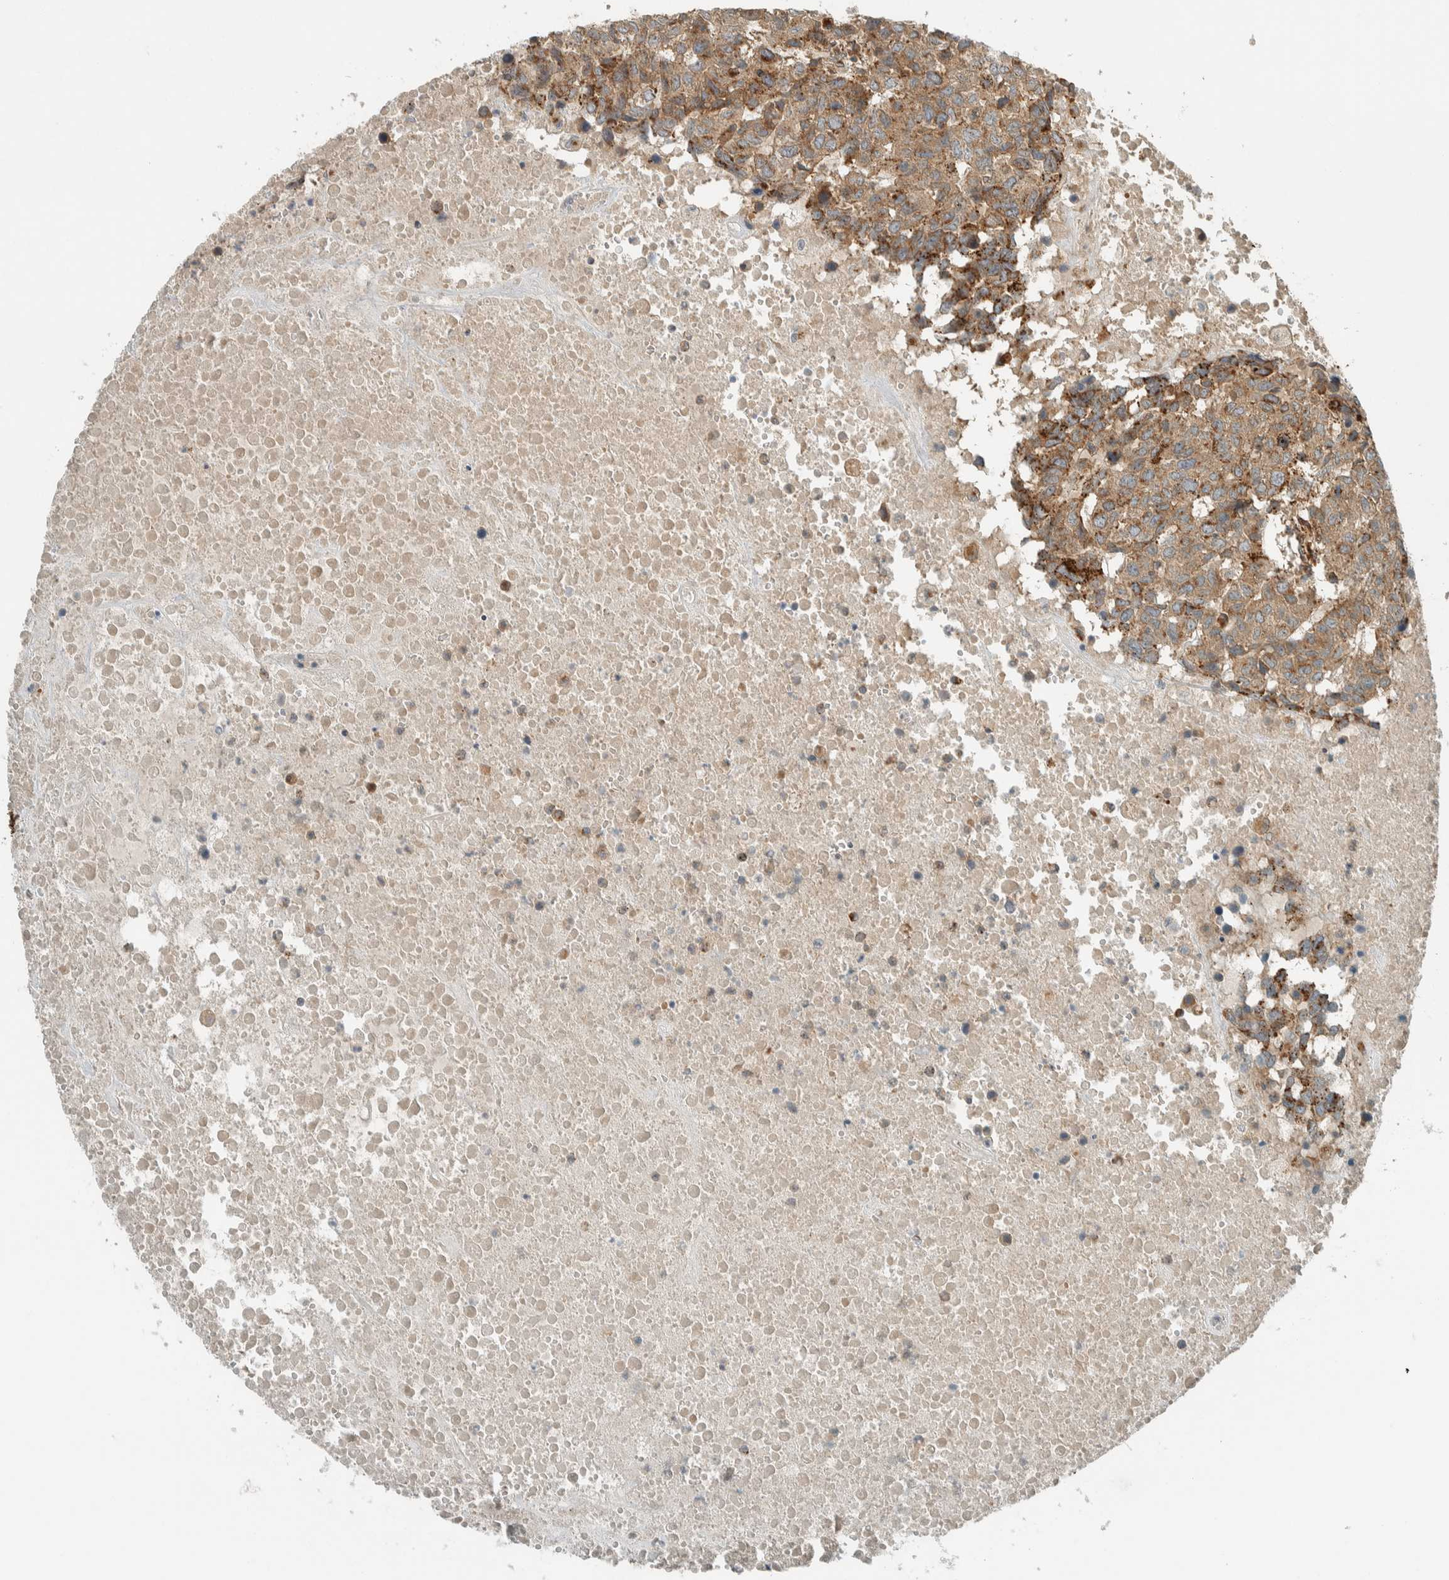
{"staining": {"intensity": "moderate", "quantity": ">75%", "location": "cytoplasmic/membranous"}, "tissue": "head and neck cancer", "cell_type": "Tumor cells", "image_type": "cancer", "snomed": [{"axis": "morphology", "description": "Squamous cell carcinoma, NOS"}, {"axis": "topography", "description": "Head-Neck"}], "caption": "This photomicrograph displays head and neck cancer stained with IHC to label a protein in brown. The cytoplasmic/membranous of tumor cells show moderate positivity for the protein. Nuclei are counter-stained blue.", "gene": "EXOC7", "patient": {"sex": "male", "age": 66}}